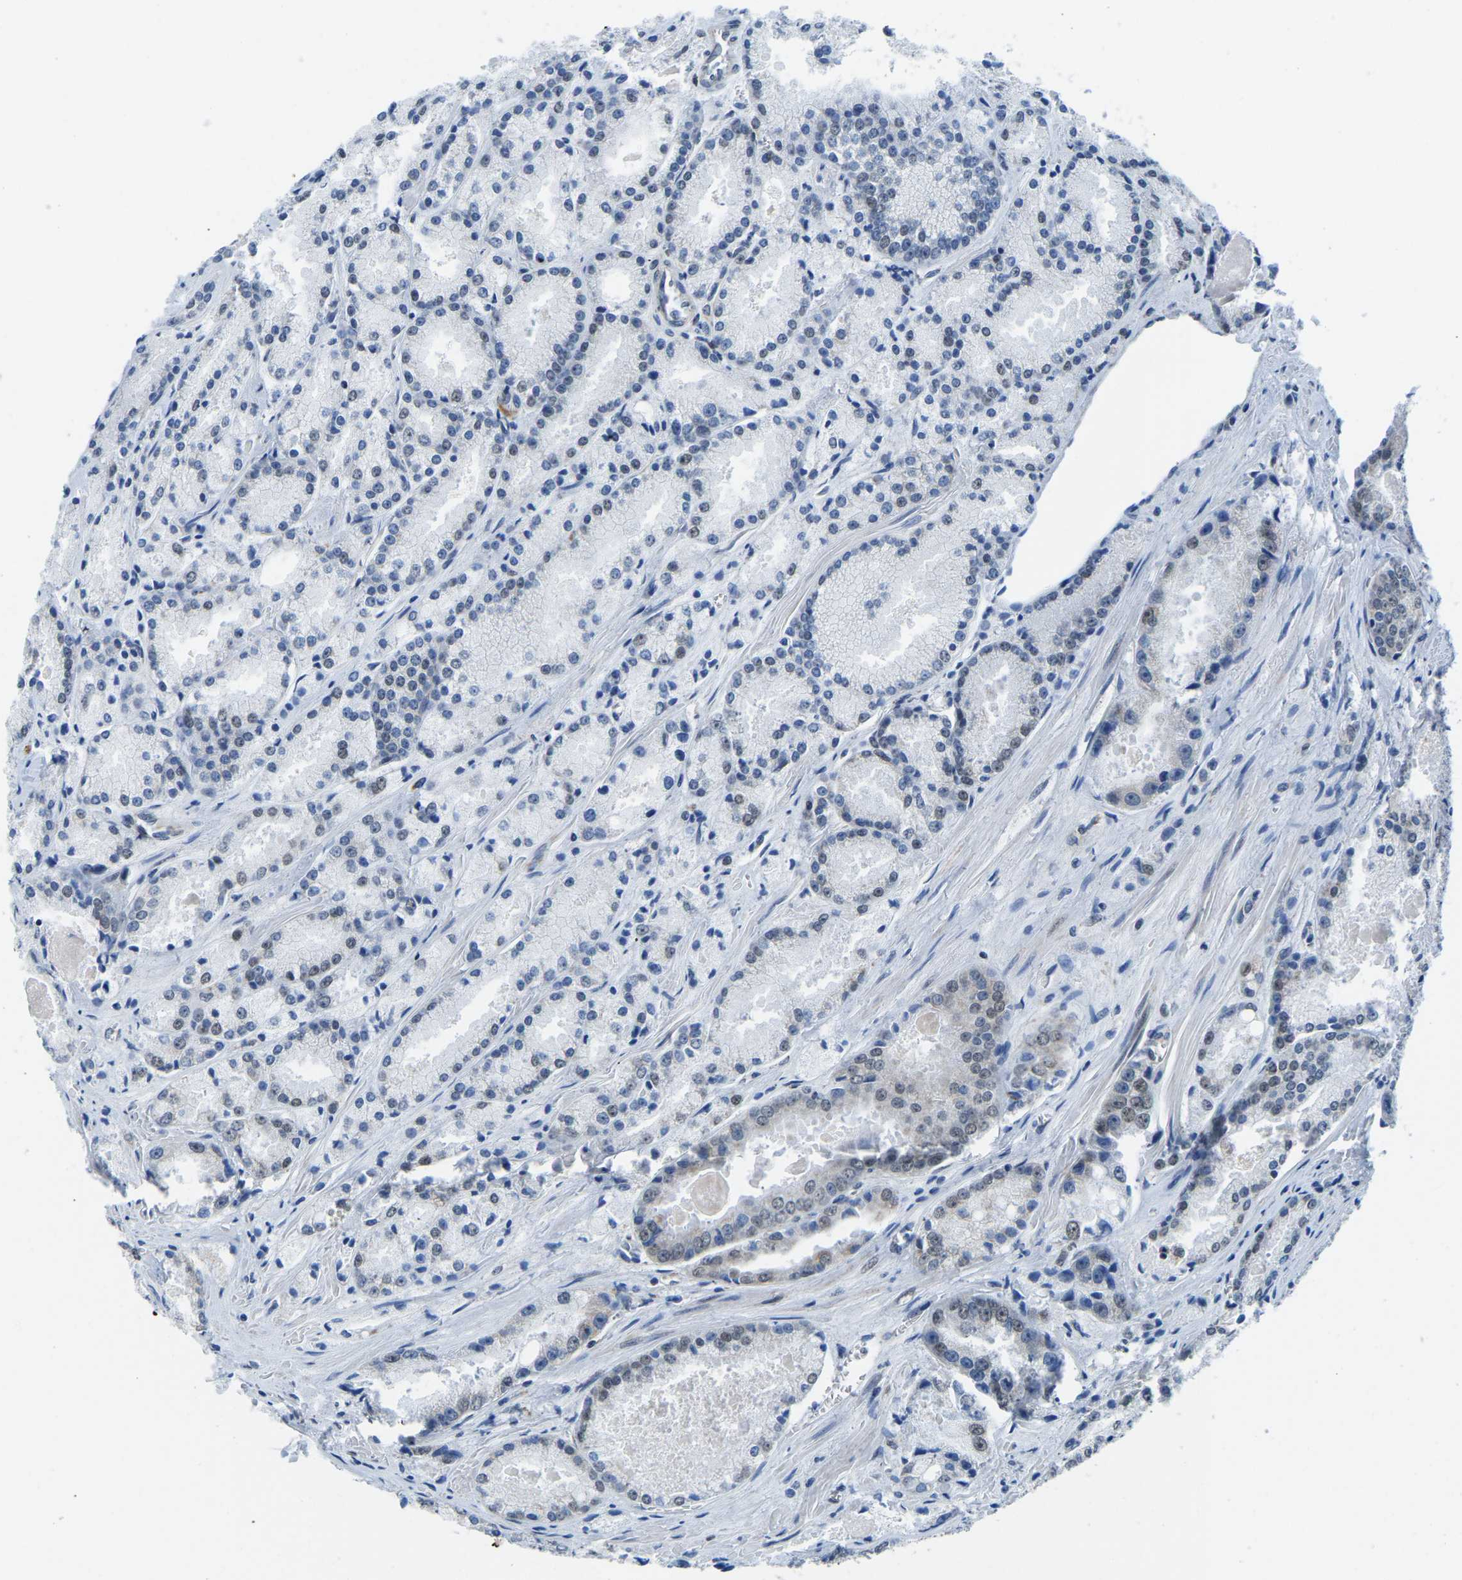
{"staining": {"intensity": "weak", "quantity": "<25%", "location": "nuclear"}, "tissue": "prostate cancer", "cell_type": "Tumor cells", "image_type": "cancer", "snomed": [{"axis": "morphology", "description": "Adenocarcinoma, Low grade"}, {"axis": "topography", "description": "Prostate"}], "caption": "Prostate low-grade adenocarcinoma stained for a protein using IHC demonstrates no positivity tumor cells.", "gene": "BNIP3L", "patient": {"sex": "male", "age": 64}}